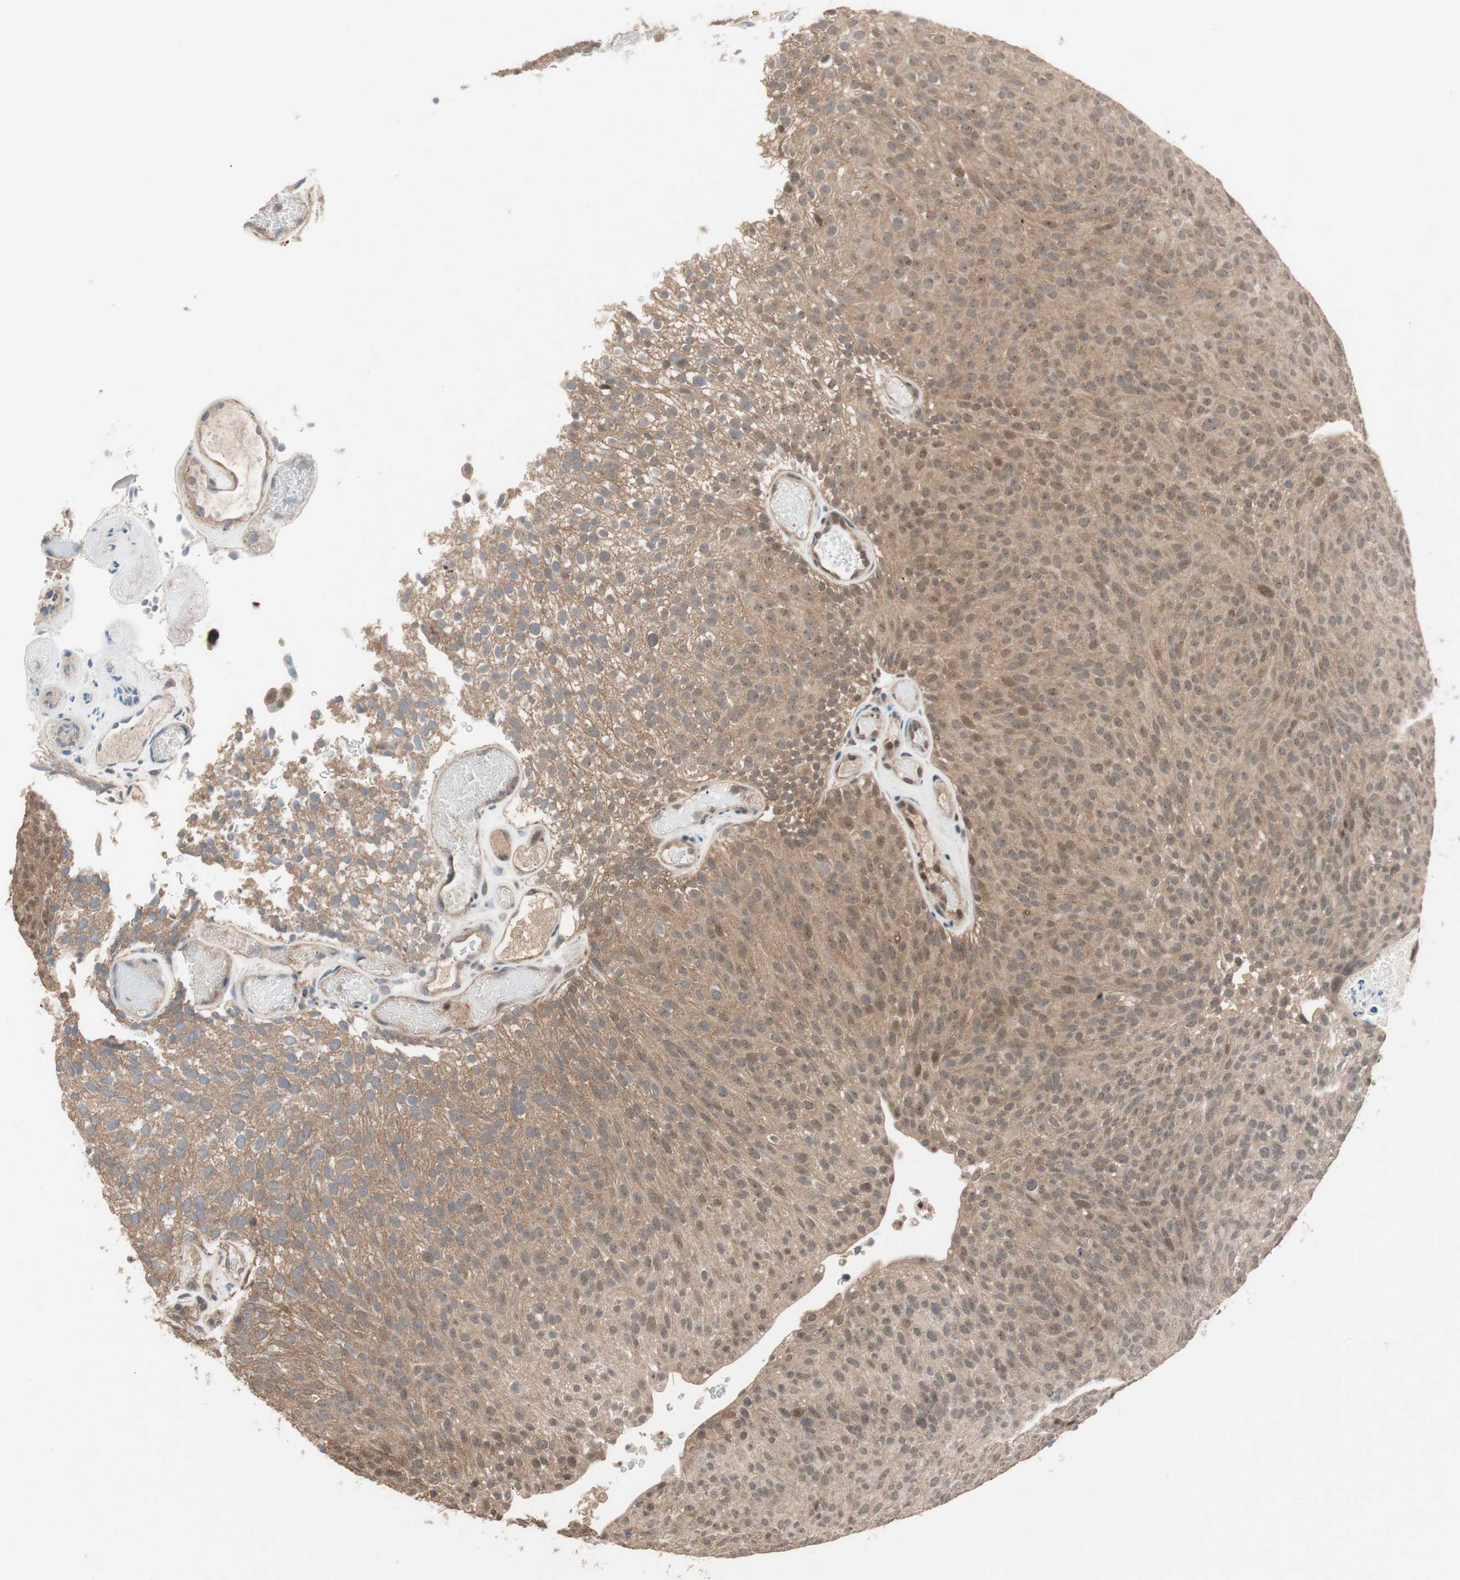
{"staining": {"intensity": "moderate", "quantity": ">75%", "location": "cytoplasmic/membranous,nuclear"}, "tissue": "urothelial cancer", "cell_type": "Tumor cells", "image_type": "cancer", "snomed": [{"axis": "morphology", "description": "Urothelial carcinoma, Low grade"}, {"axis": "topography", "description": "Urinary bladder"}], "caption": "Tumor cells display medium levels of moderate cytoplasmic/membranous and nuclear expression in approximately >75% of cells in human urothelial cancer.", "gene": "GART", "patient": {"sex": "male", "age": 78}}